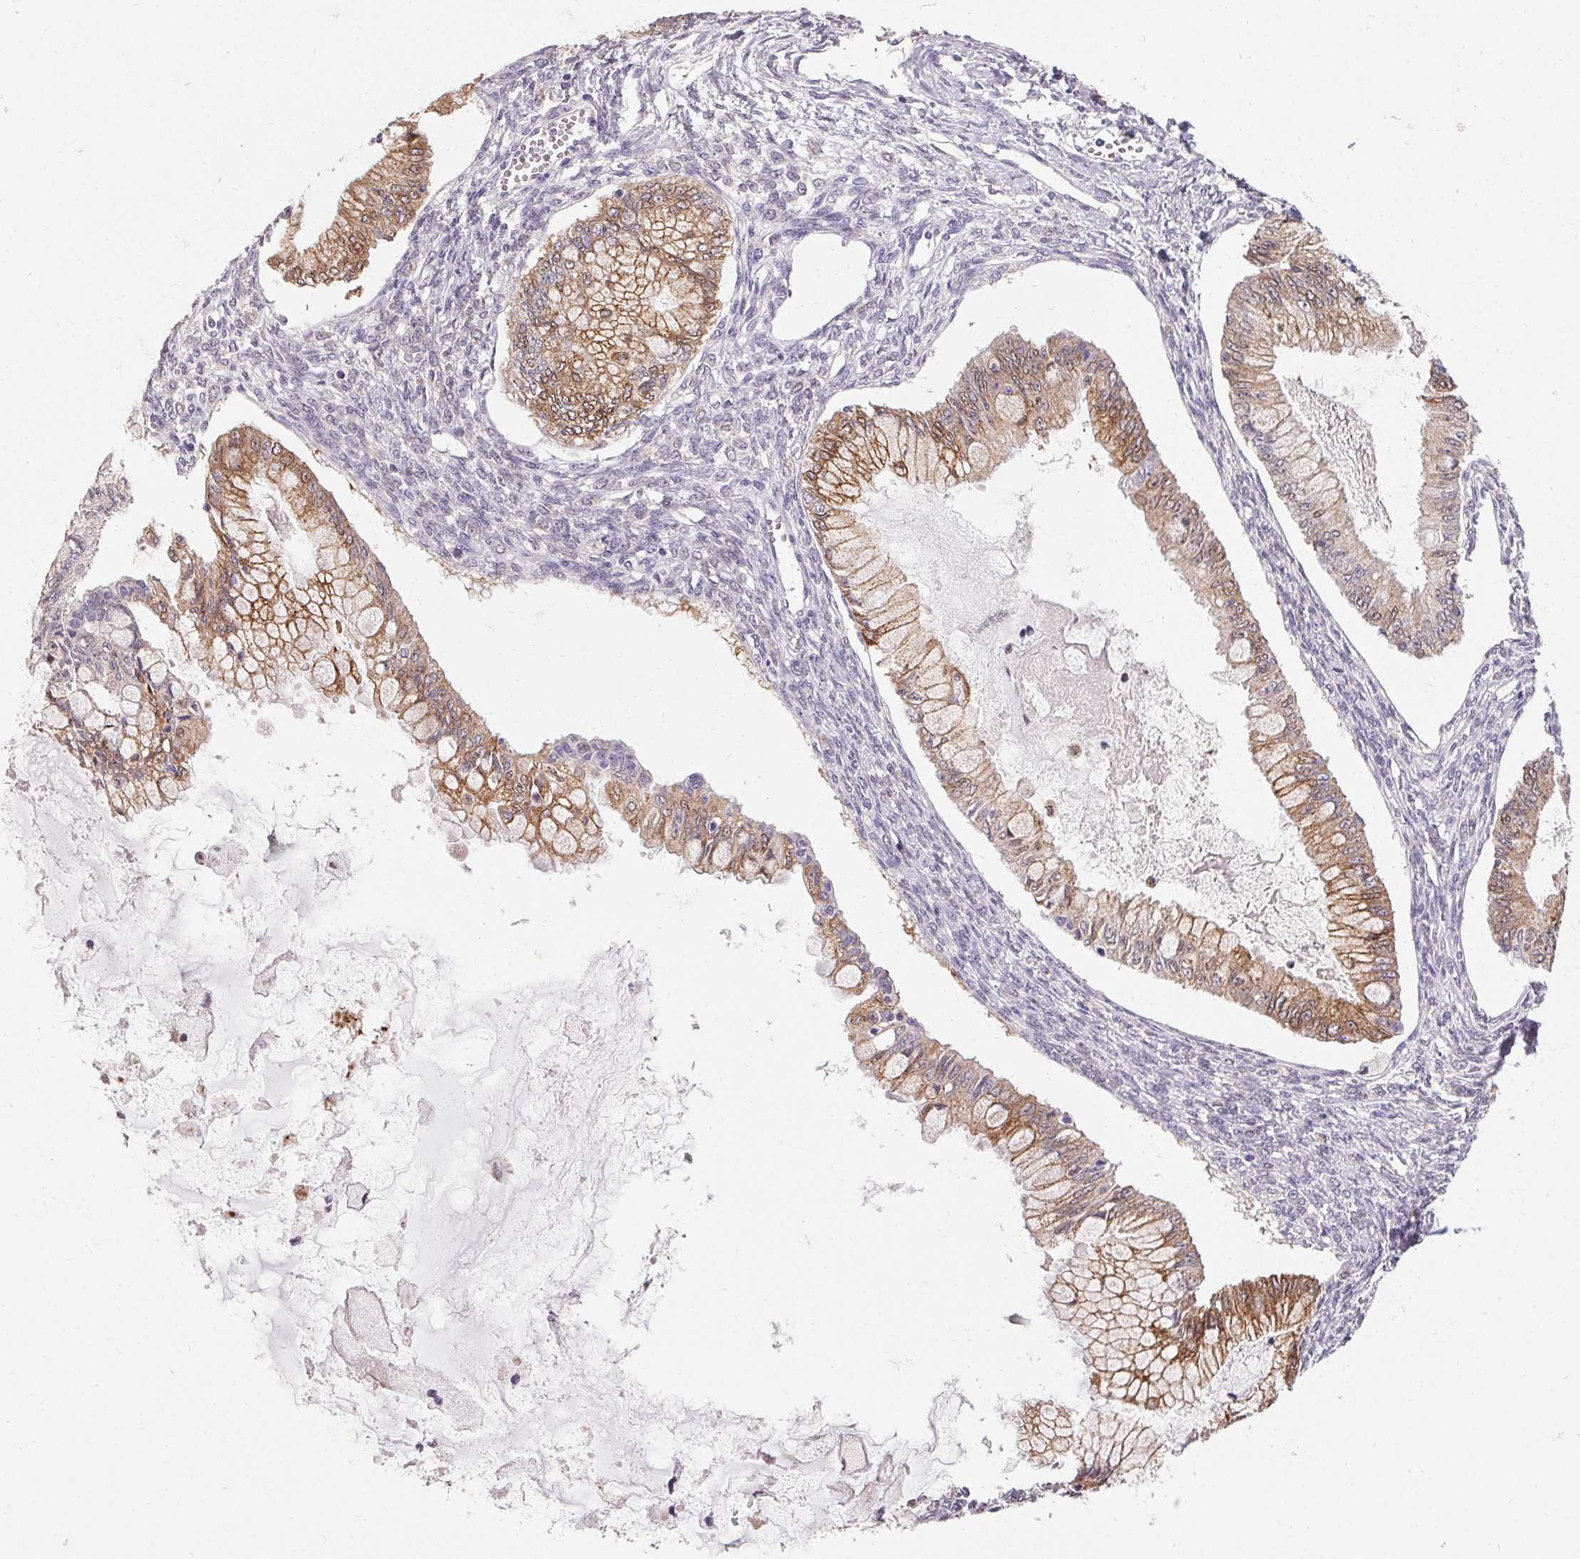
{"staining": {"intensity": "weak", "quantity": ">75%", "location": "cytoplasmic/membranous"}, "tissue": "ovarian cancer", "cell_type": "Tumor cells", "image_type": "cancer", "snomed": [{"axis": "morphology", "description": "Cystadenocarcinoma, mucinous, NOS"}, {"axis": "topography", "description": "Ovary"}], "caption": "A photomicrograph of human ovarian cancer (mucinous cystadenocarcinoma) stained for a protein demonstrates weak cytoplasmic/membranous brown staining in tumor cells. (Brightfield microscopy of DAB IHC at high magnification).", "gene": "HSD17B3", "patient": {"sex": "female", "age": 34}}